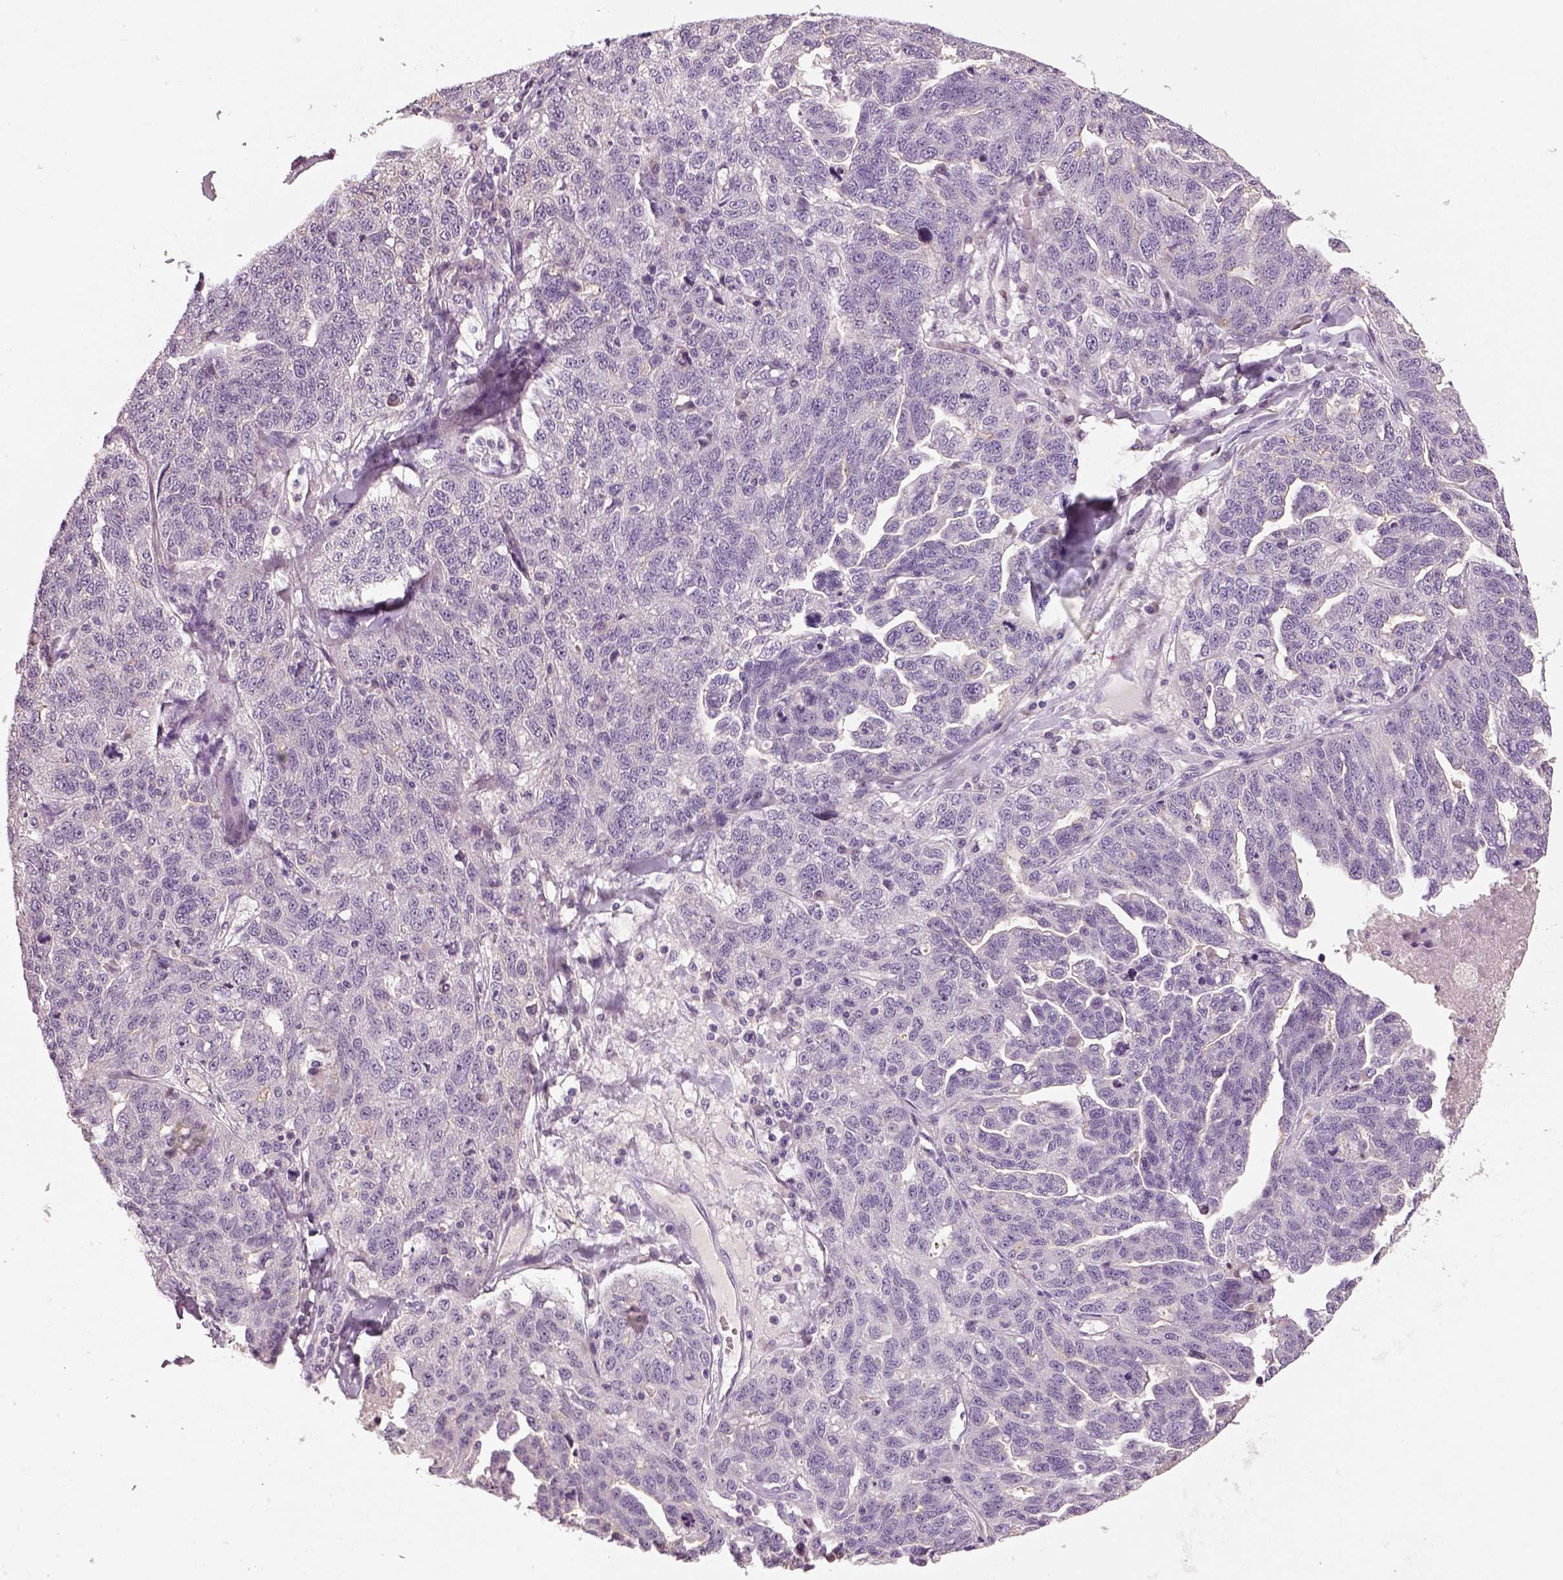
{"staining": {"intensity": "negative", "quantity": "none", "location": "none"}, "tissue": "ovarian cancer", "cell_type": "Tumor cells", "image_type": "cancer", "snomed": [{"axis": "morphology", "description": "Cystadenocarcinoma, serous, NOS"}, {"axis": "topography", "description": "Ovary"}], "caption": "This histopathology image is of ovarian serous cystadenocarcinoma stained with IHC to label a protein in brown with the nuclei are counter-stained blue. There is no staining in tumor cells.", "gene": "NECAB1", "patient": {"sex": "female", "age": 71}}